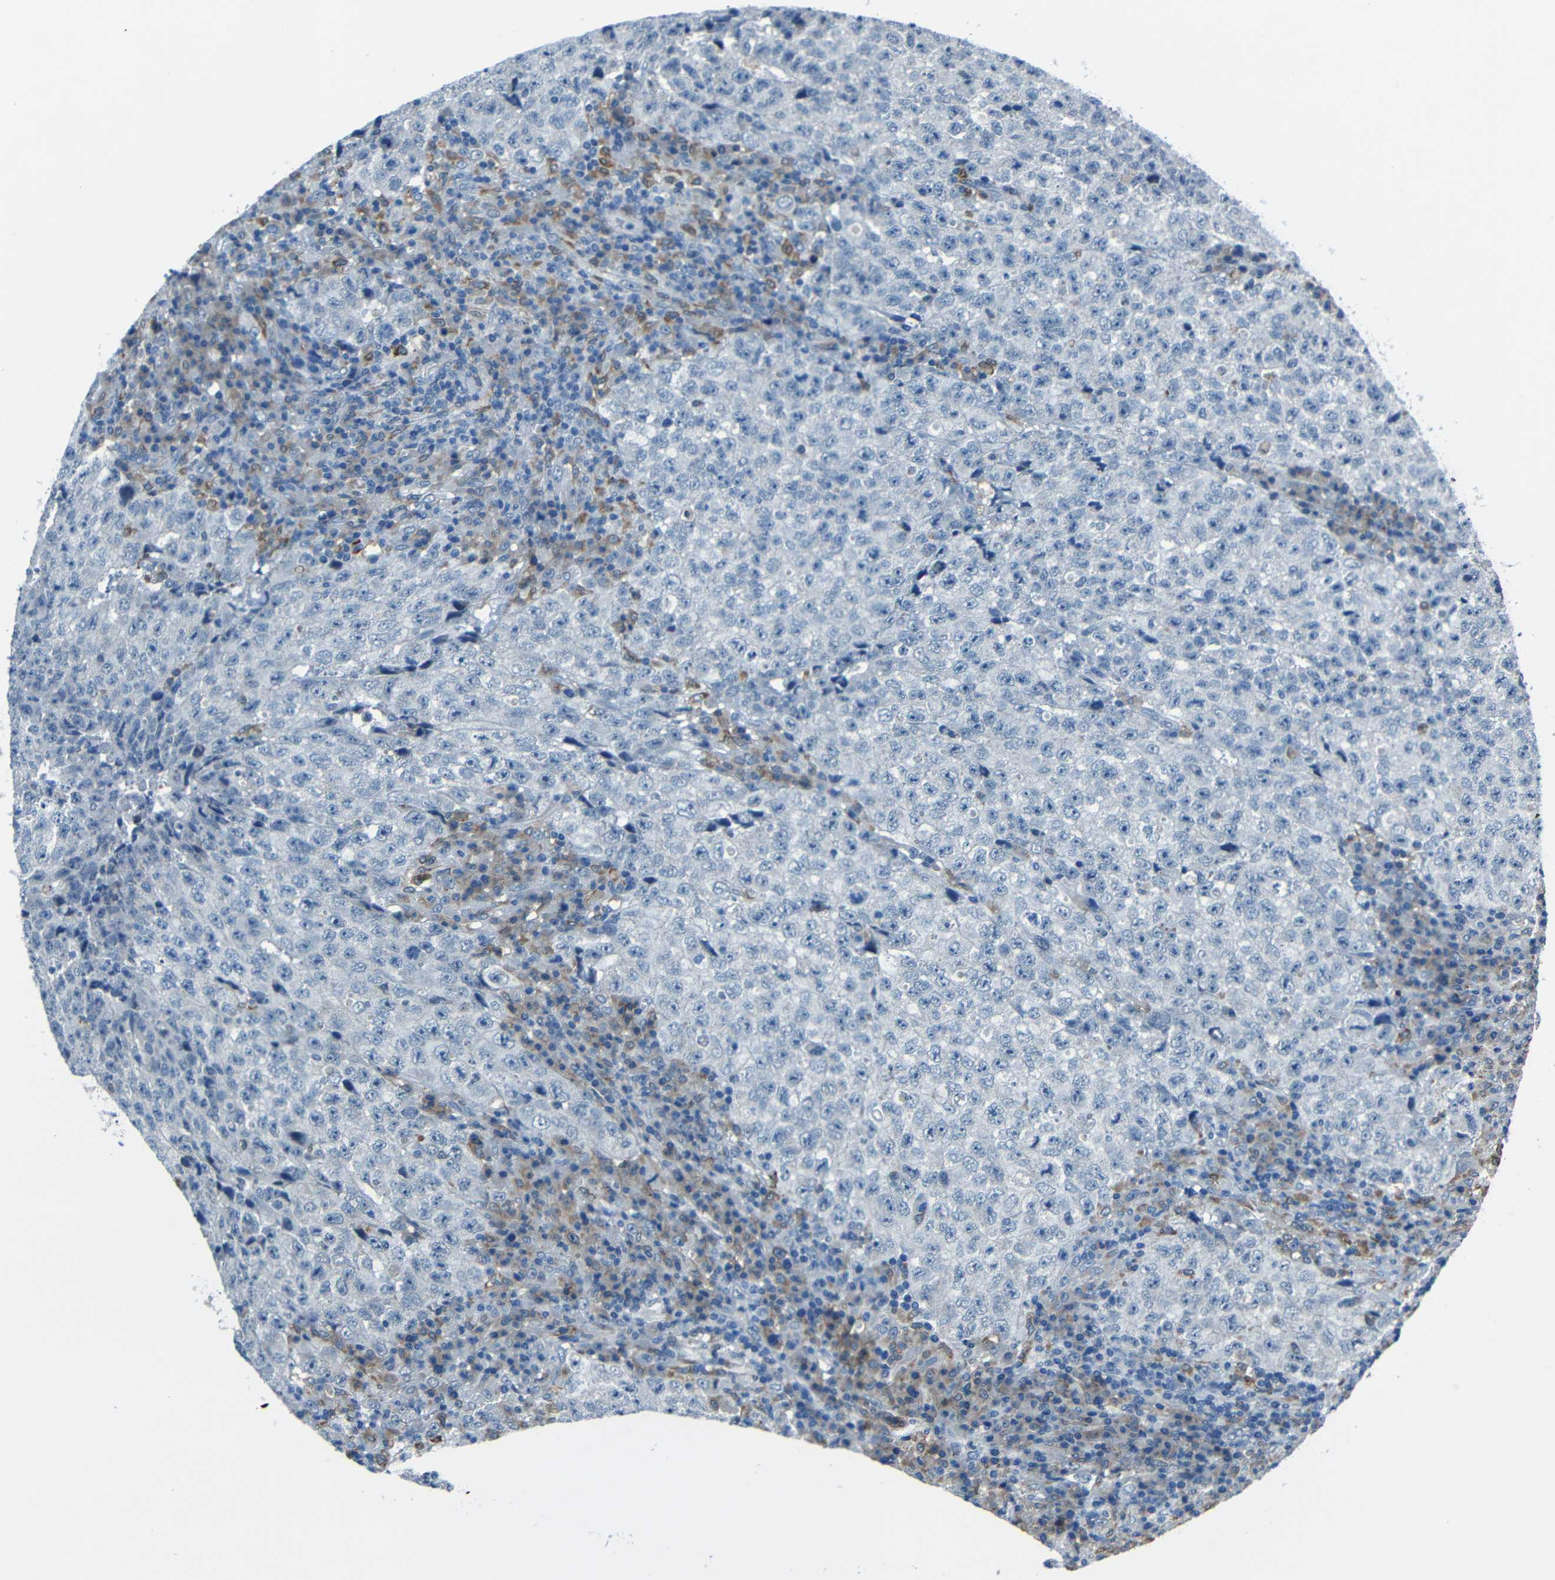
{"staining": {"intensity": "negative", "quantity": "none", "location": "none"}, "tissue": "testis cancer", "cell_type": "Tumor cells", "image_type": "cancer", "snomed": [{"axis": "morphology", "description": "Necrosis, NOS"}, {"axis": "morphology", "description": "Carcinoma, Embryonal, NOS"}, {"axis": "topography", "description": "Testis"}], "caption": "This is an immunohistochemistry micrograph of human testis cancer. There is no expression in tumor cells.", "gene": "ANKRD22", "patient": {"sex": "male", "age": 19}}